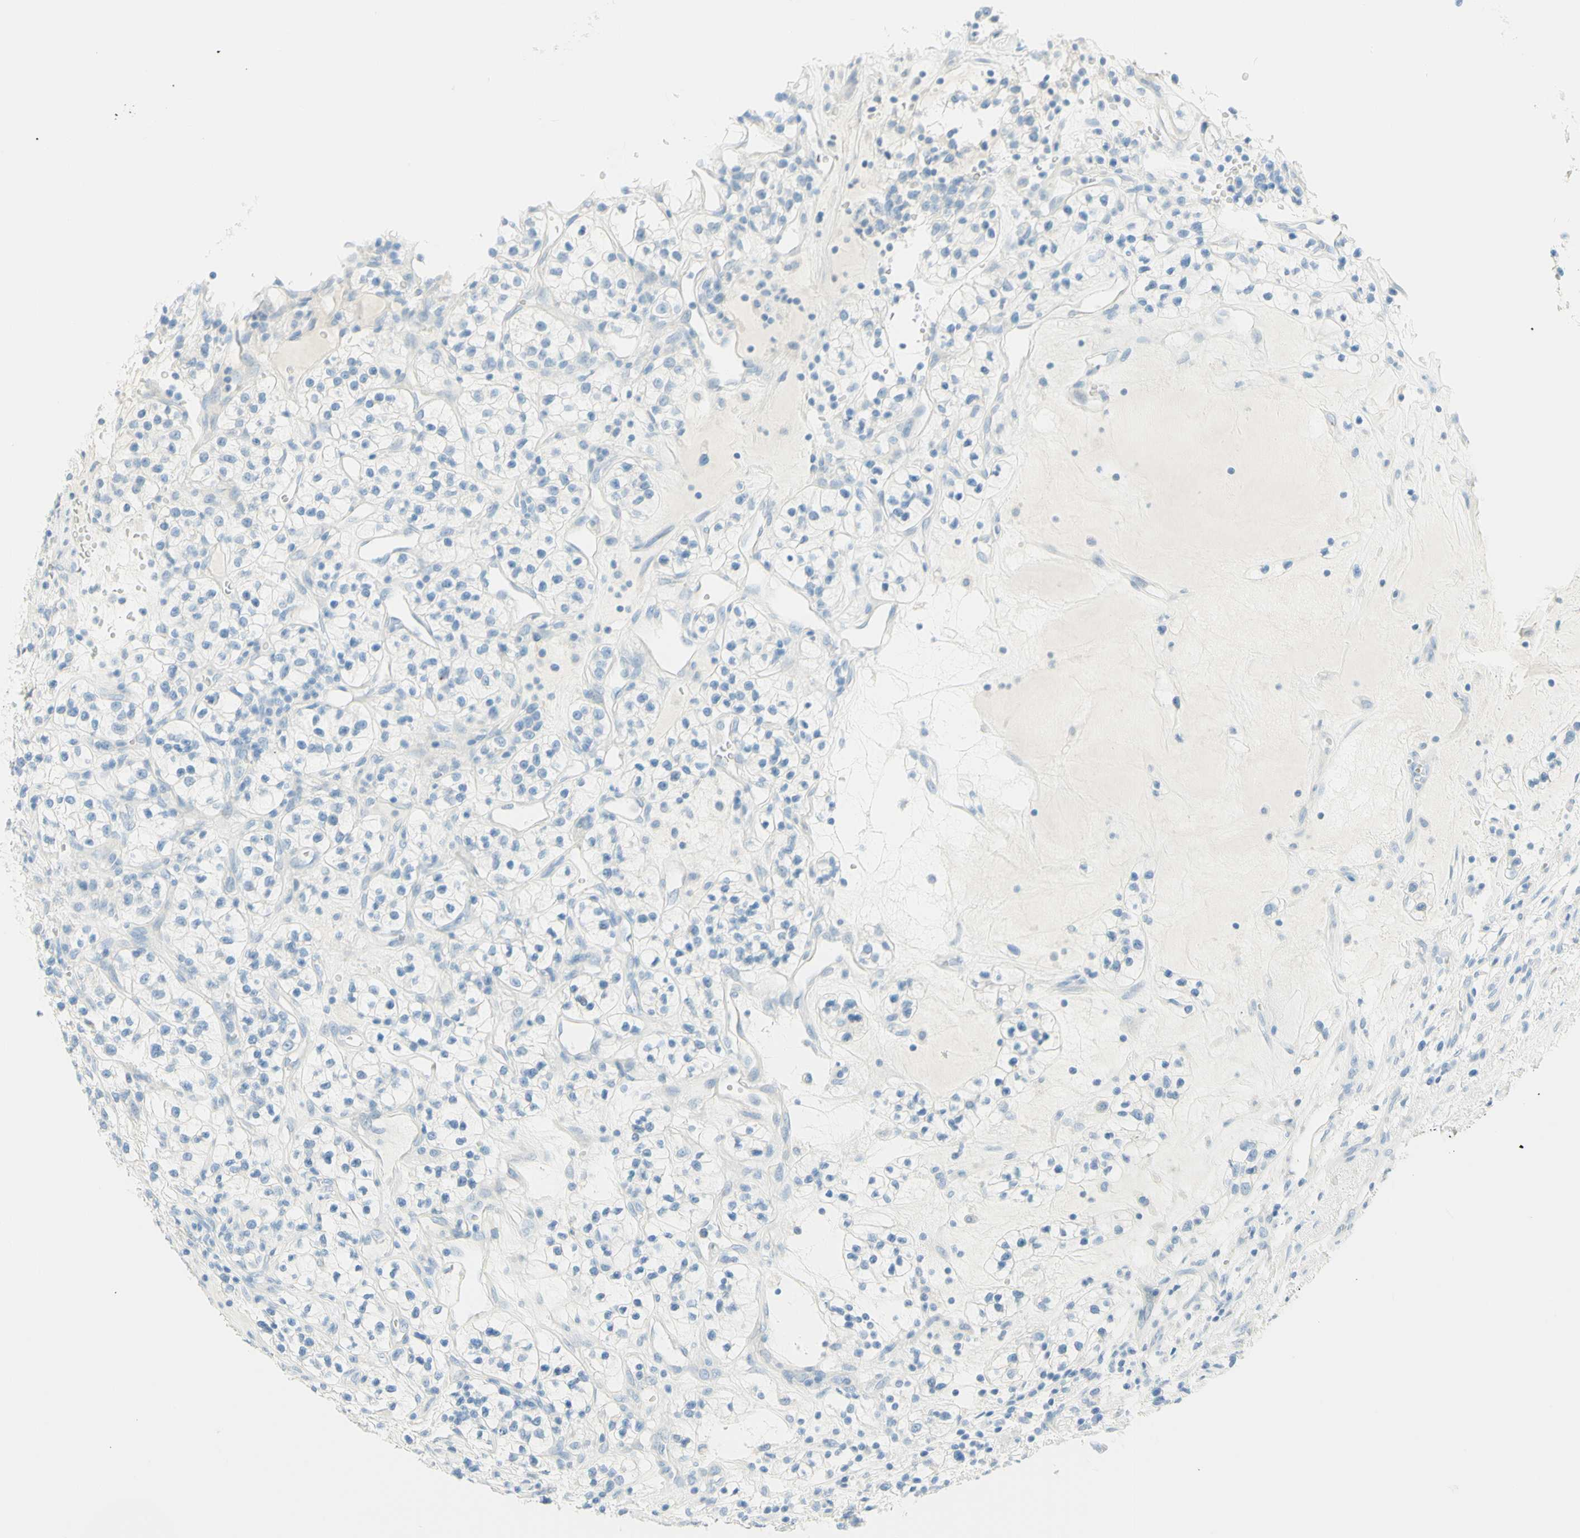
{"staining": {"intensity": "negative", "quantity": "none", "location": "none"}, "tissue": "renal cancer", "cell_type": "Tumor cells", "image_type": "cancer", "snomed": [{"axis": "morphology", "description": "Adenocarcinoma, NOS"}, {"axis": "topography", "description": "Kidney"}], "caption": "Tumor cells are negative for protein expression in human renal cancer.", "gene": "TMEM132D", "patient": {"sex": "female", "age": 57}}